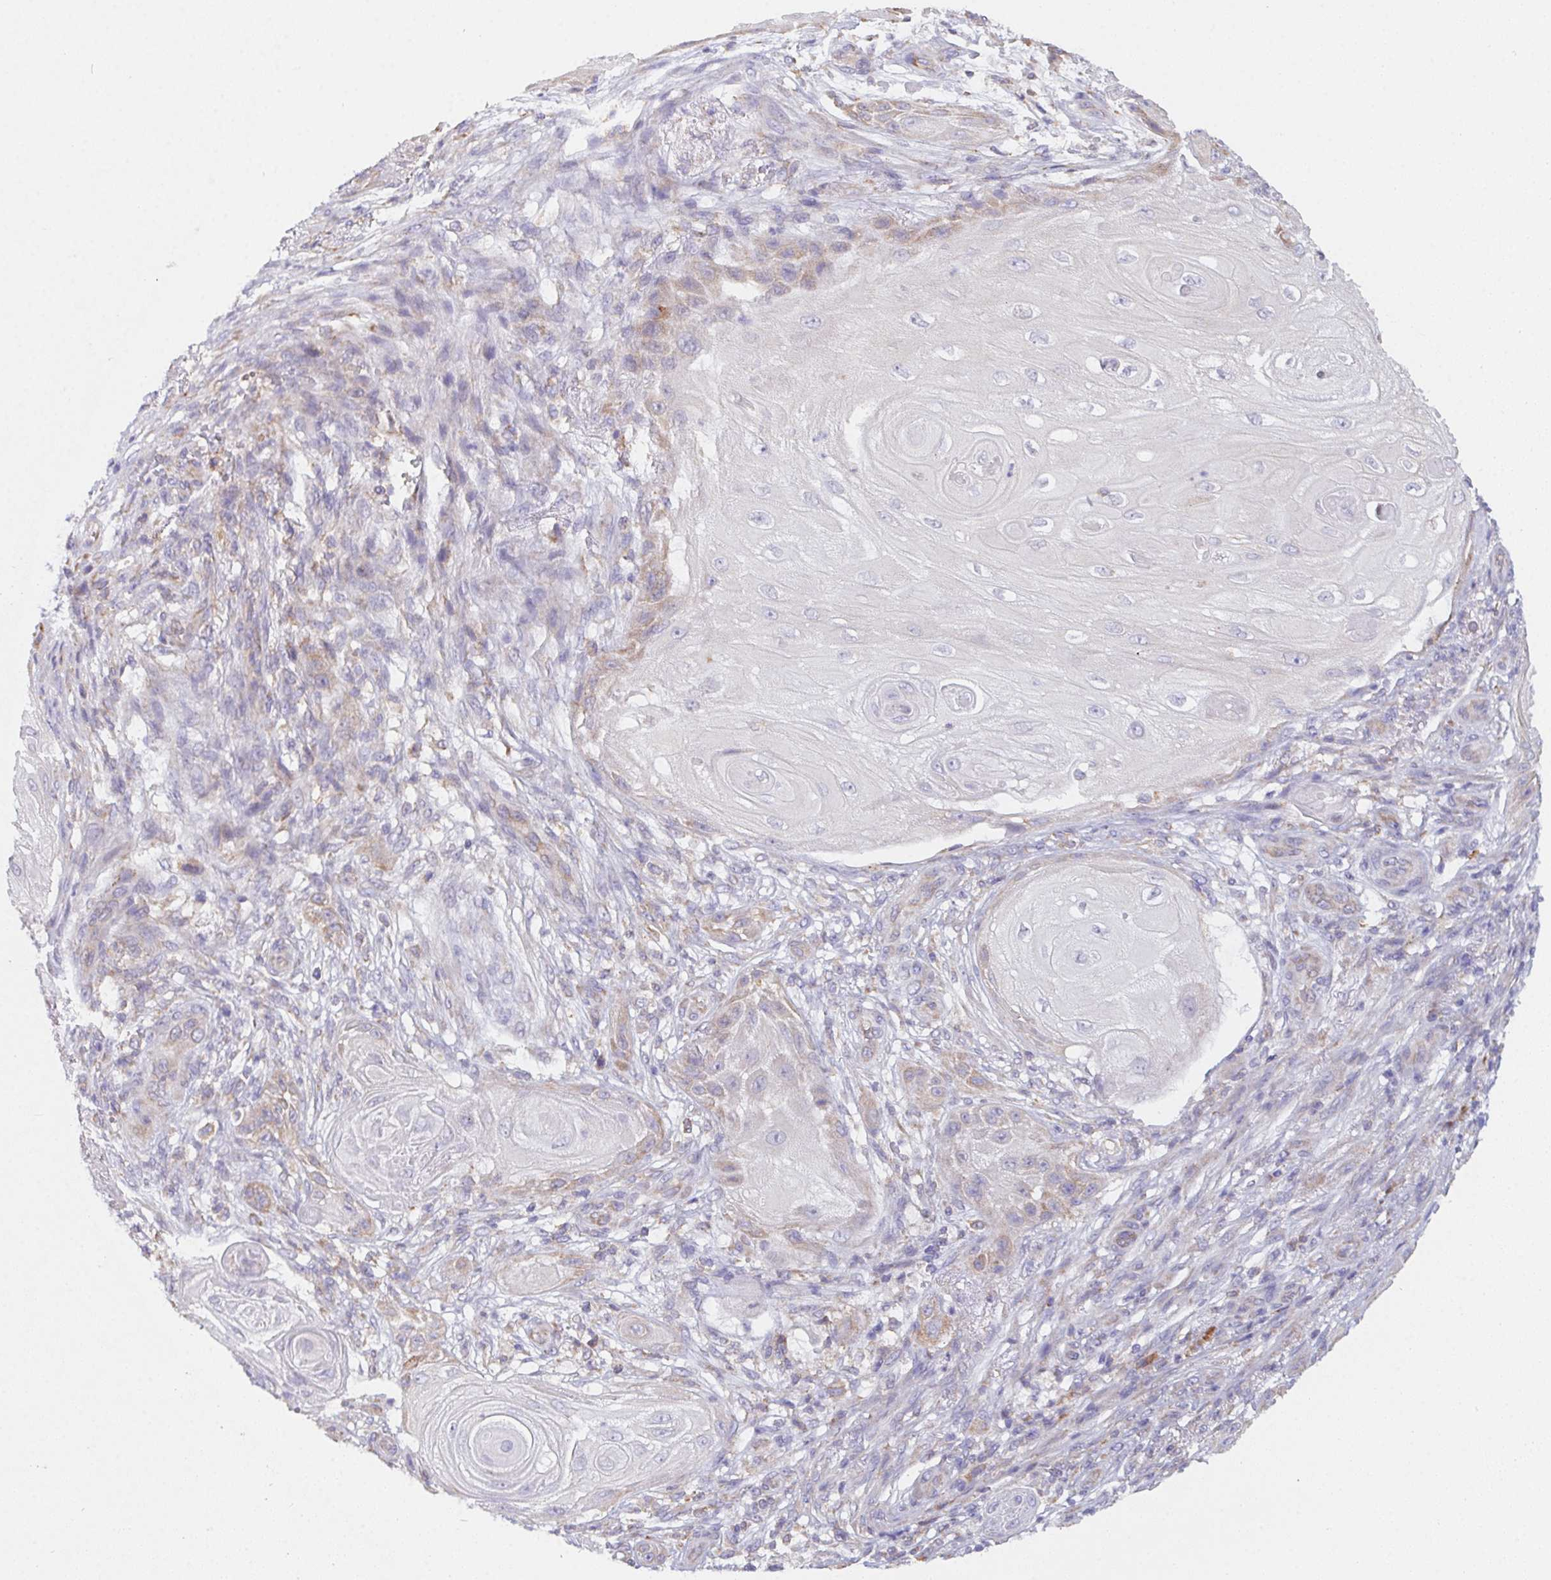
{"staining": {"intensity": "moderate", "quantity": "<25%", "location": "cytoplasmic/membranous"}, "tissue": "skin cancer", "cell_type": "Tumor cells", "image_type": "cancer", "snomed": [{"axis": "morphology", "description": "Squamous cell carcinoma, NOS"}, {"axis": "topography", "description": "Skin"}], "caption": "Moderate cytoplasmic/membranous expression for a protein is appreciated in approximately <25% of tumor cells of skin cancer (squamous cell carcinoma) using immunohistochemistry.", "gene": "ADAM8", "patient": {"sex": "male", "age": 62}}